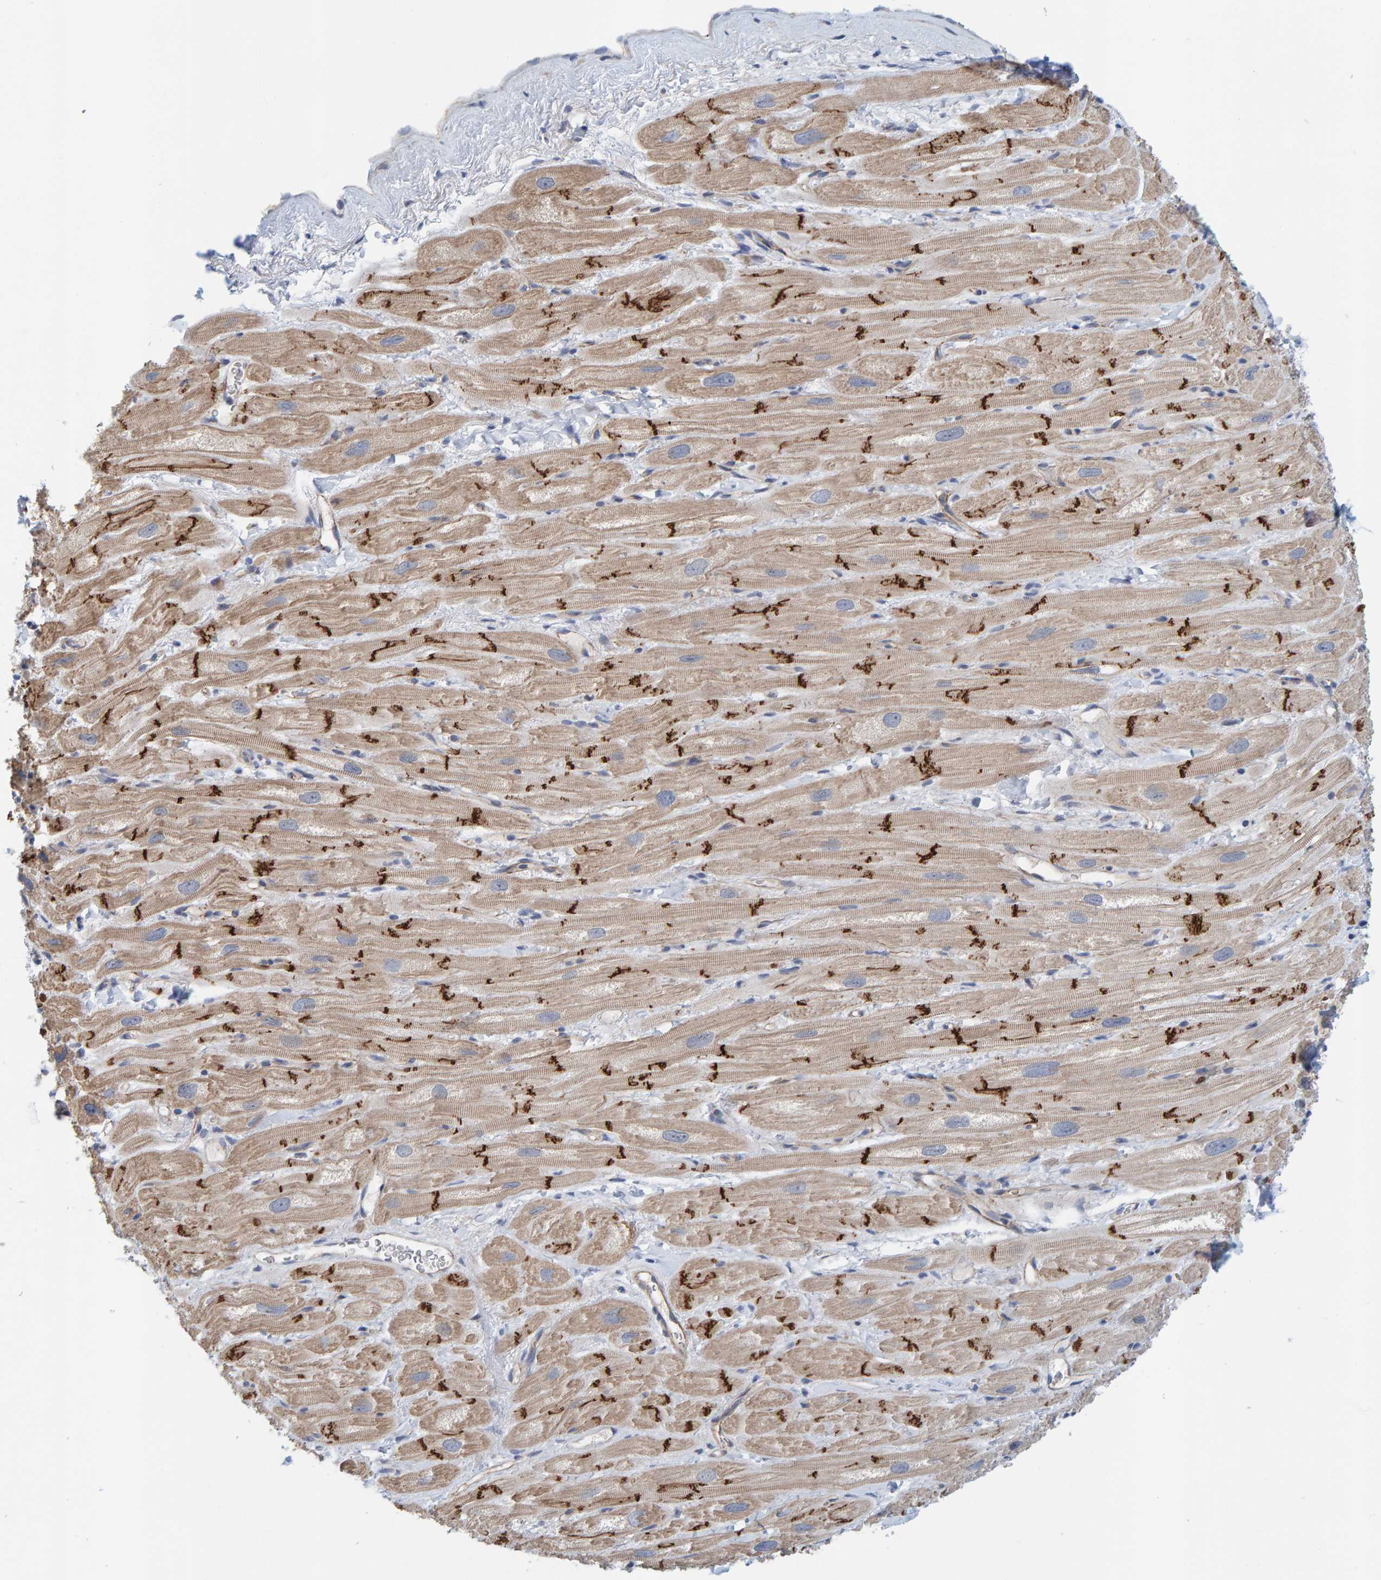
{"staining": {"intensity": "strong", "quantity": ">75%", "location": "cytoplasmic/membranous"}, "tissue": "heart muscle", "cell_type": "Cardiomyocytes", "image_type": "normal", "snomed": [{"axis": "morphology", "description": "Normal tissue, NOS"}, {"axis": "topography", "description": "Heart"}], "caption": "Immunohistochemical staining of unremarkable heart muscle shows strong cytoplasmic/membranous protein positivity in about >75% of cardiomyocytes. The protein is stained brown, and the nuclei are stained in blue (DAB (3,3'-diaminobenzidine) IHC with brightfield microscopy, high magnification).", "gene": "KRBA2", "patient": {"sex": "male", "age": 49}}